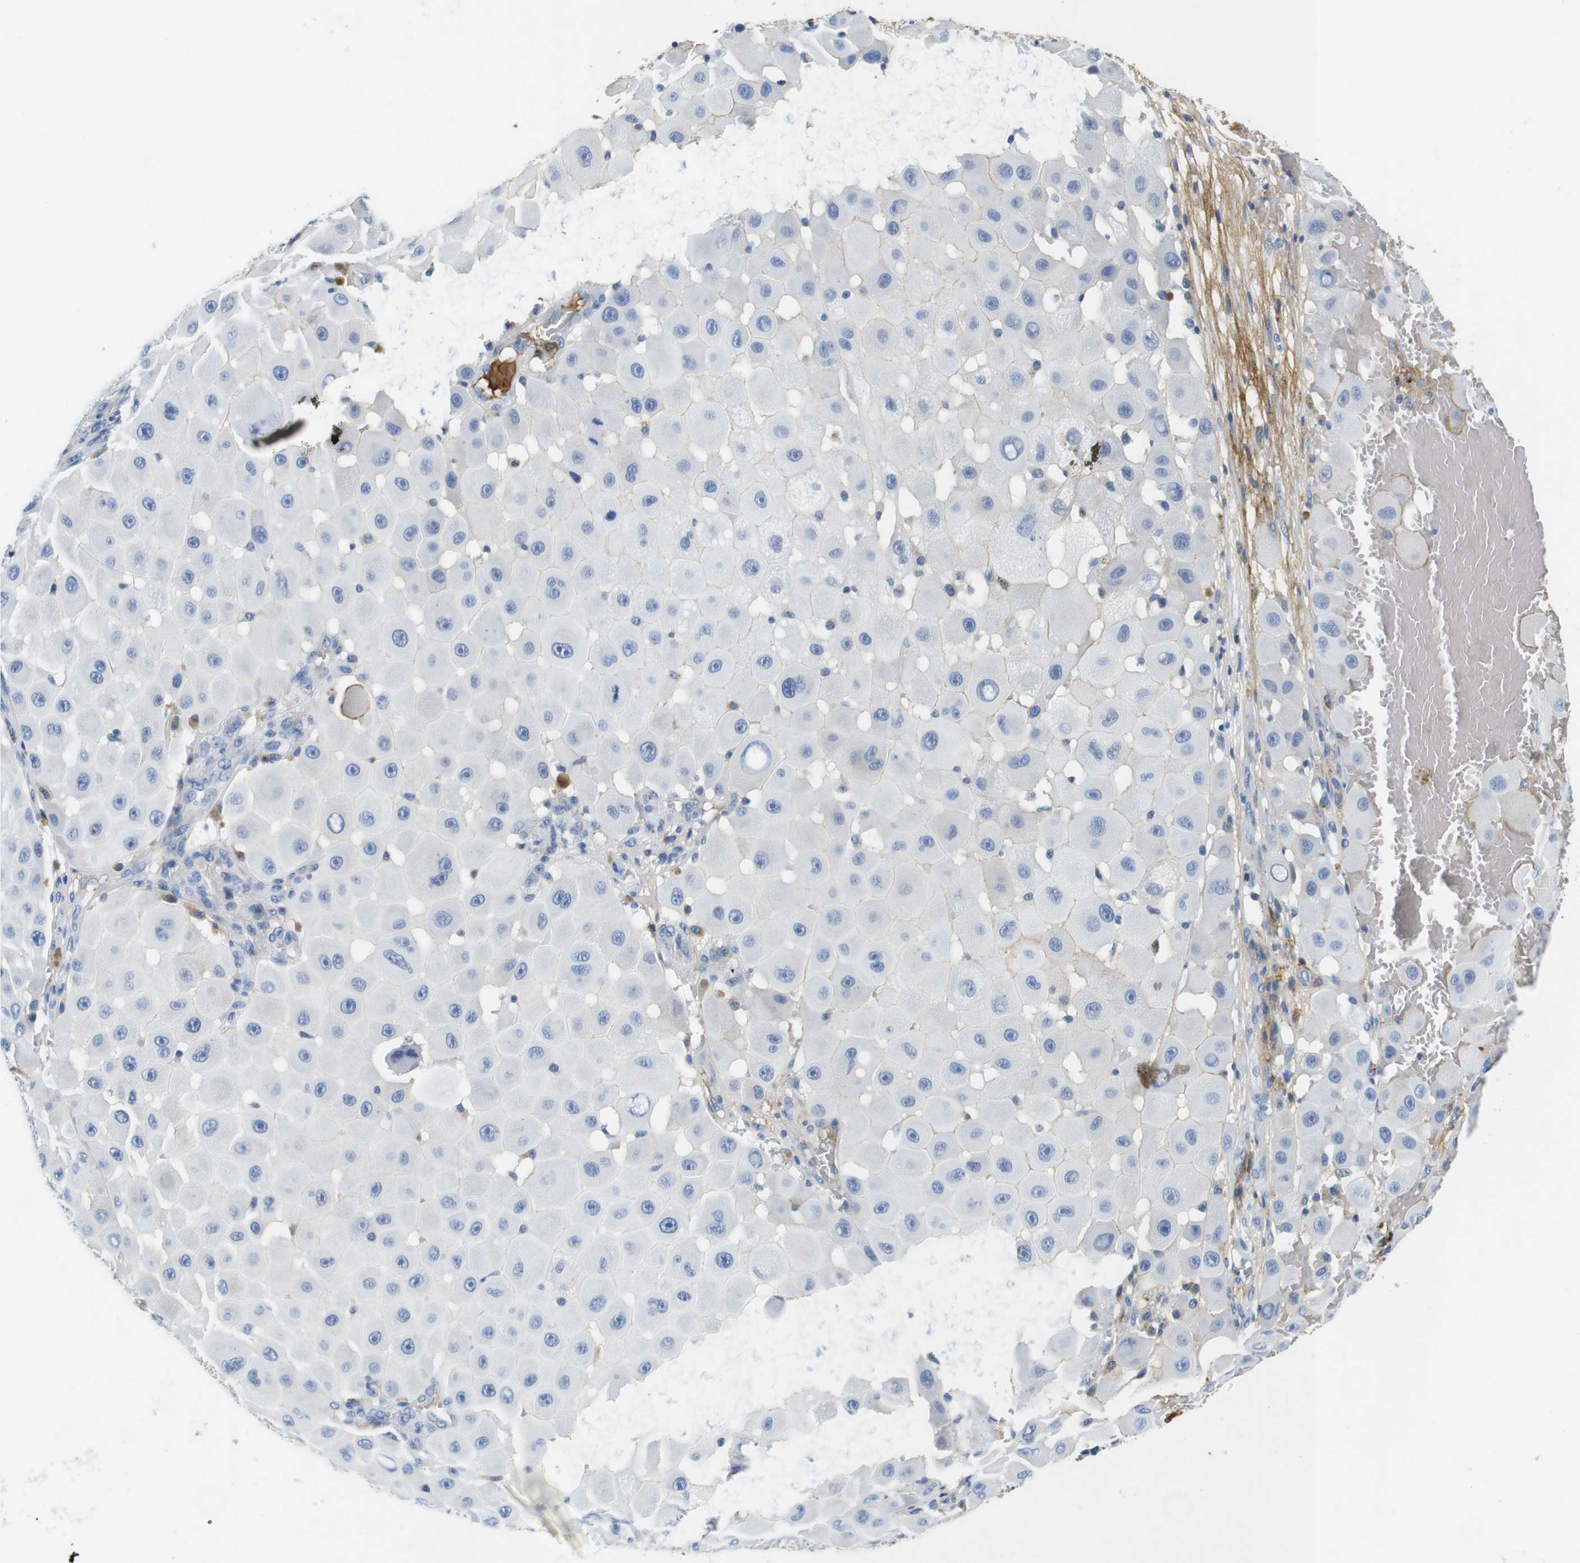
{"staining": {"intensity": "negative", "quantity": "none", "location": "none"}, "tissue": "melanoma", "cell_type": "Tumor cells", "image_type": "cancer", "snomed": [{"axis": "morphology", "description": "Malignant melanoma, NOS"}, {"axis": "topography", "description": "Skin"}], "caption": "IHC image of human malignant melanoma stained for a protein (brown), which reveals no staining in tumor cells. (Immunohistochemistry (ihc), brightfield microscopy, high magnification).", "gene": "IGKC", "patient": {"sex": "female", "age": 81}}